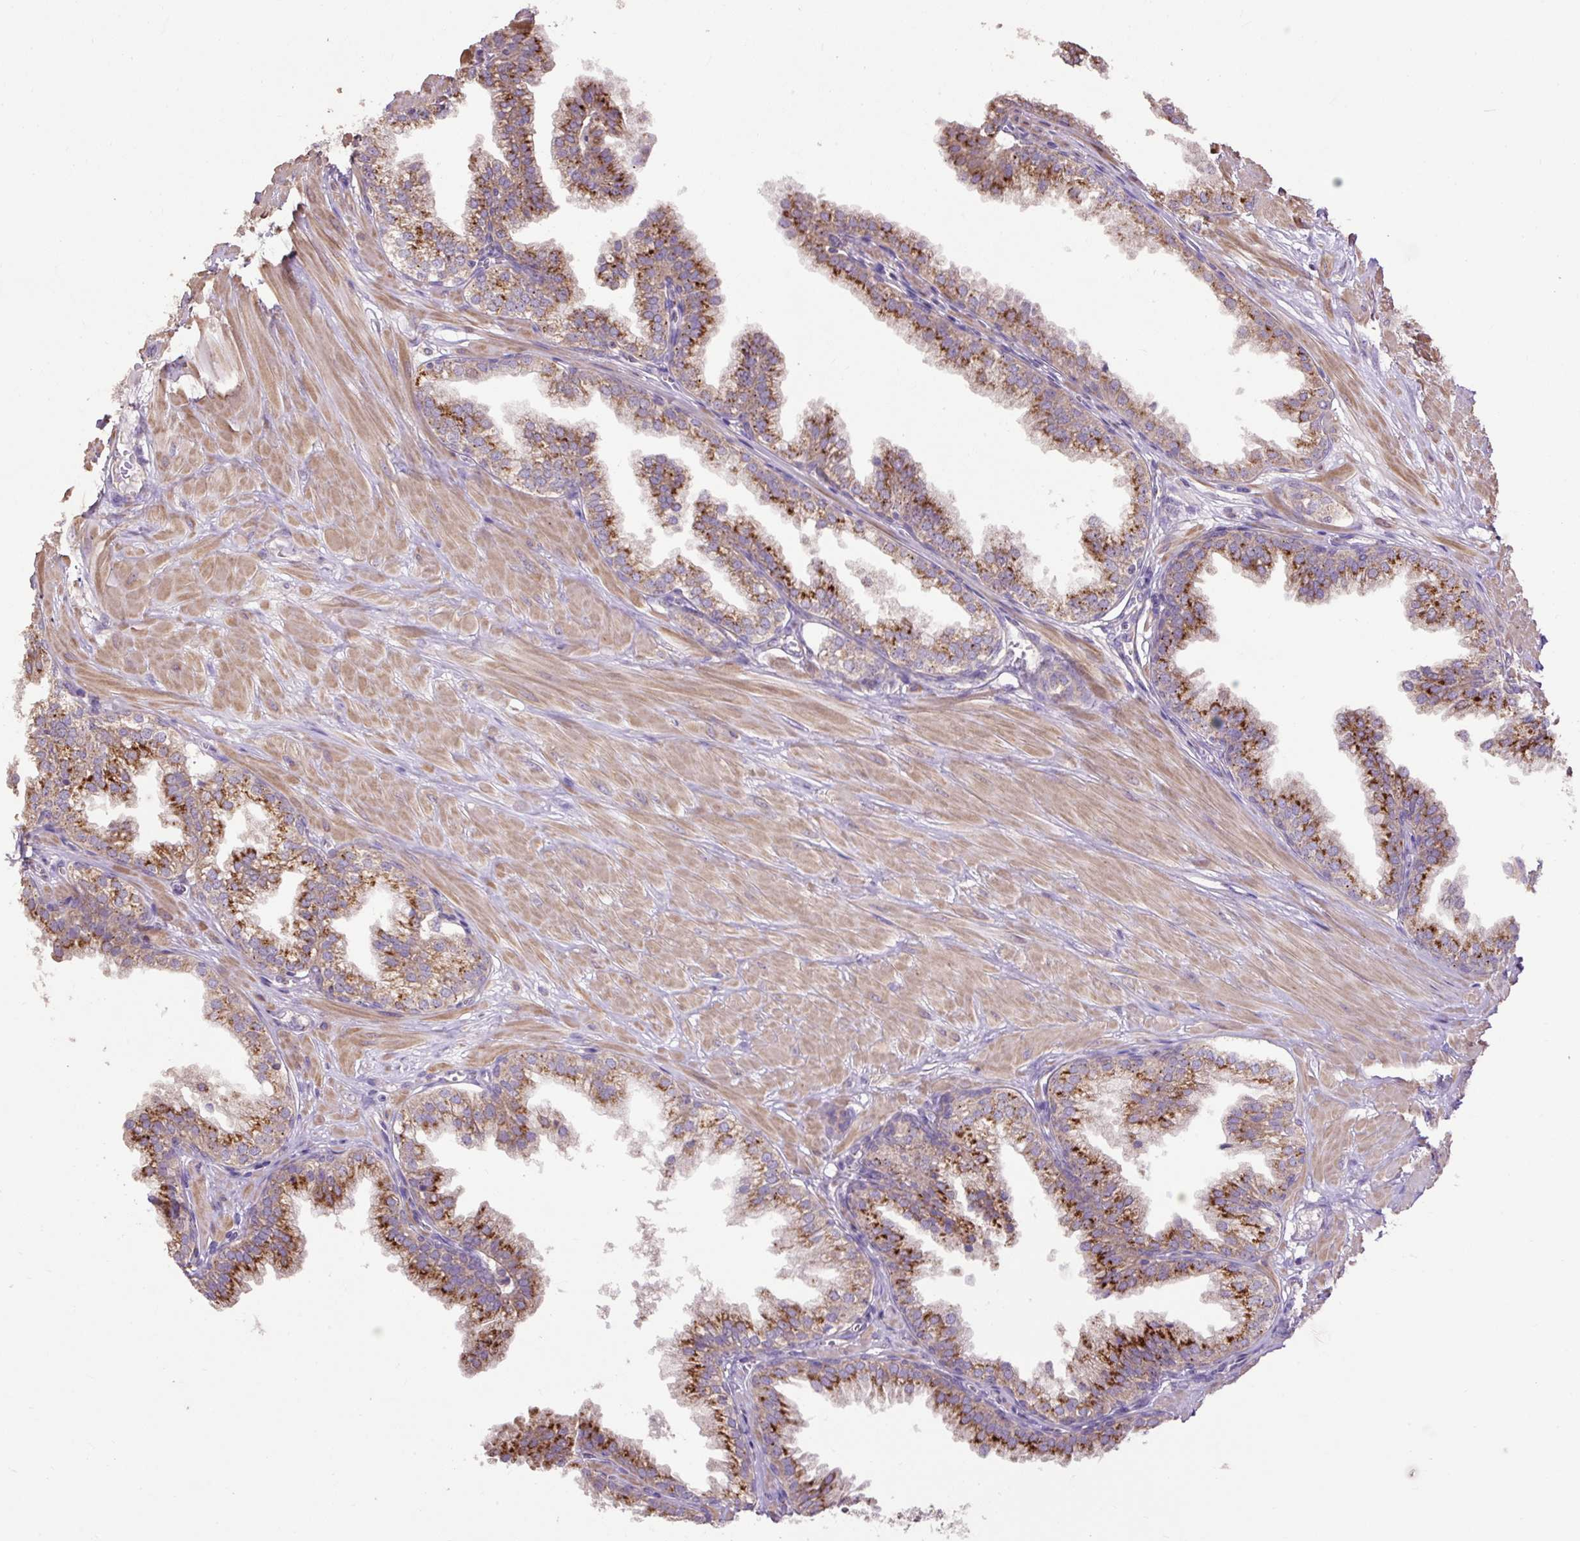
{"staining": {"intensity": "strong", "quantity": ">75%", "location": "cytoplasmic/membranous"}, "tissue": "prostate", "cell_type": "Glandular cells", "image_type": "normal", "snomed": [{"axis": "morphology", "description": "Normal tissue, NOS"}, {"axis": "topography", "description": "Prostate"}, {"axis": "topography", "description": "Peripheral nerve tissue"}], "caption": "Prostate stained with immunohistochemistry (IHC) reveals strong cytoplasmic/membranous positivity in approximately >75% of glandular cells.", "gene": "ABR", "patient": {"sex": "male", "age": 55}}